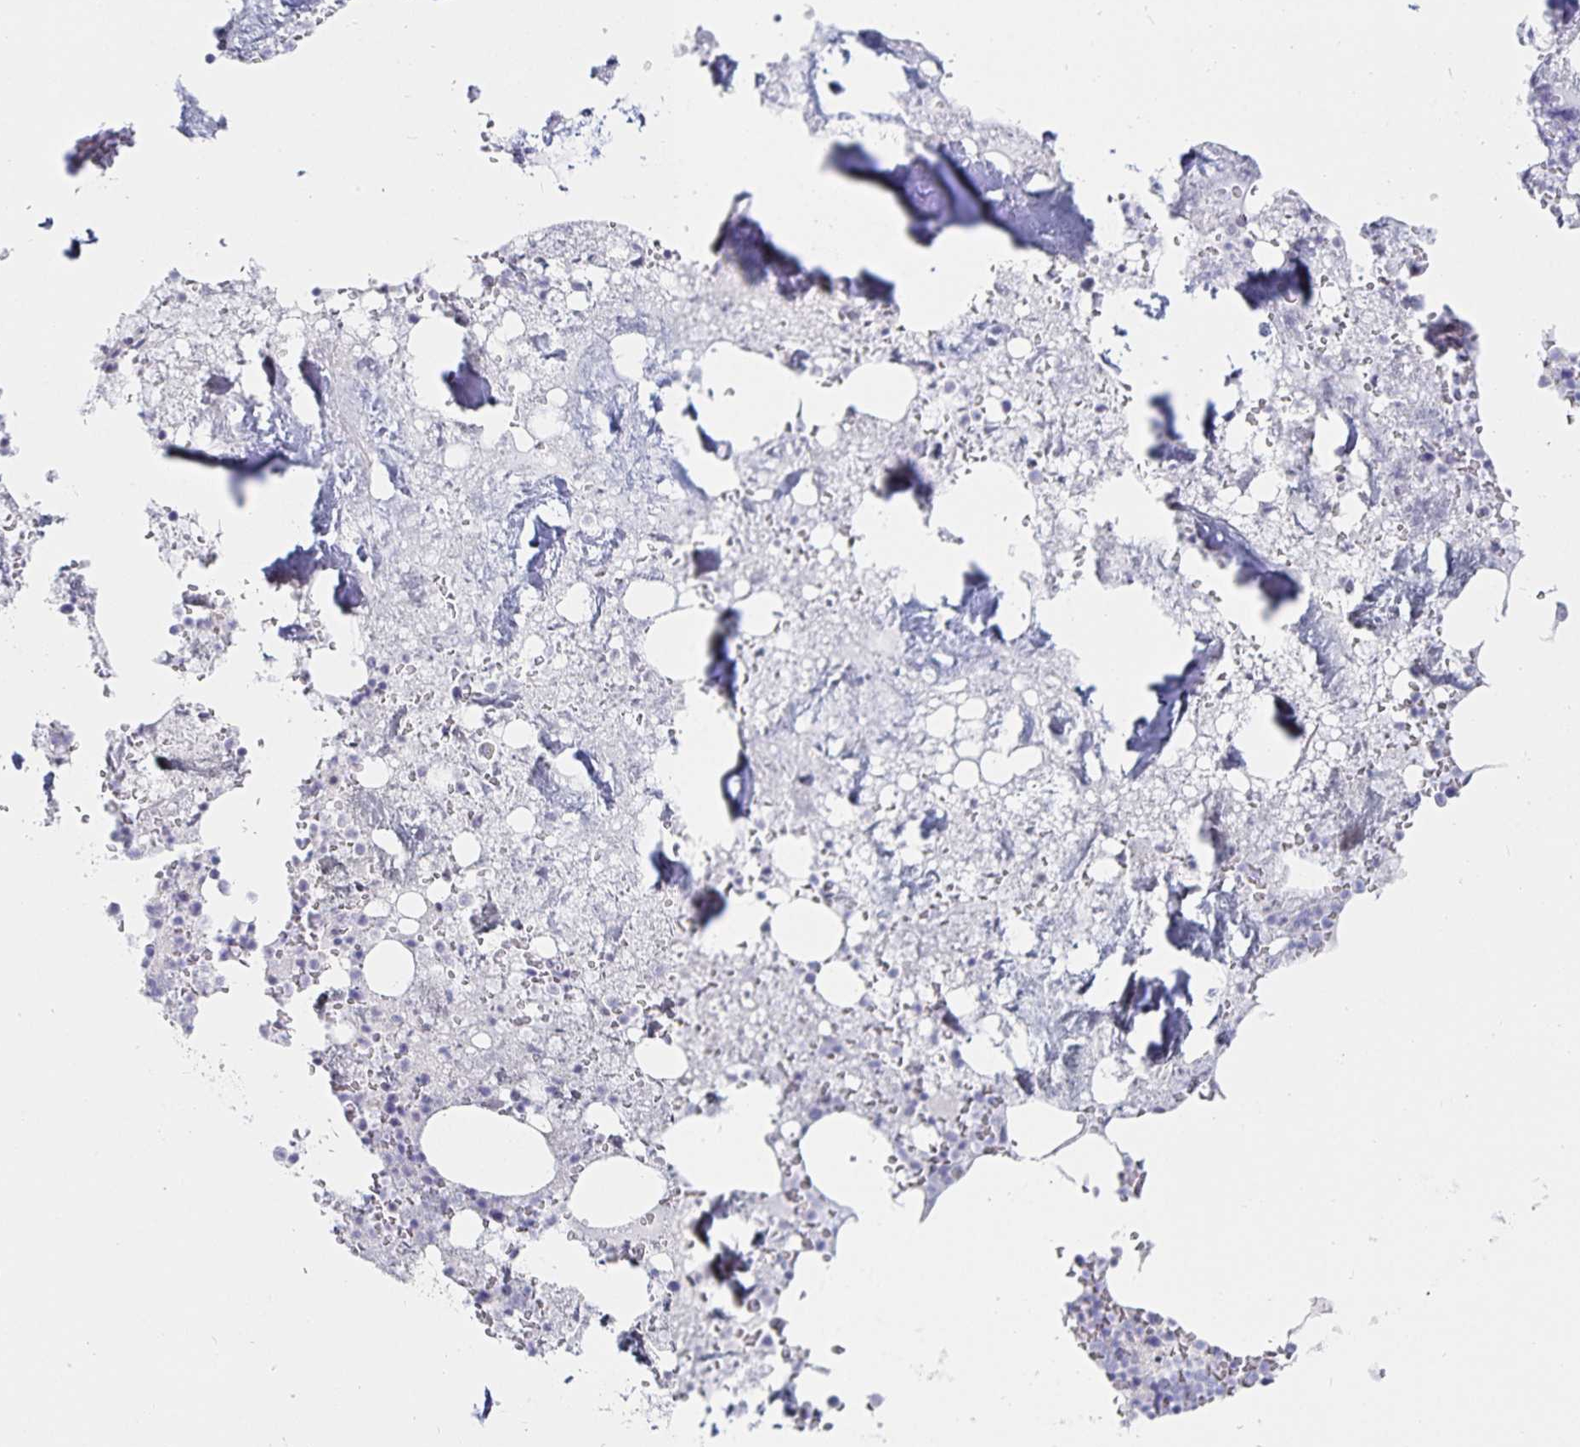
{"staining": {"intensity": "negative", "quantity": "none", "location": "none"}, "tissue": "bone marrow", "cell_type": "Hematopoietic cells", "image_type": "normal", "snomed": [{"axis": "morphology", "description": "Normal tissue, NOS"}, {"axis": "topography", "description": "Bone marrow"}], "caption": "Immunohistochemical staining of benign bone marrow exhibits no significant staining in hematopoietic cells. (DAB IHC visualized using brightfield microscopy, high magnification).", "gene": "S100G", "patient": {"sex": "female", "age": 42}}